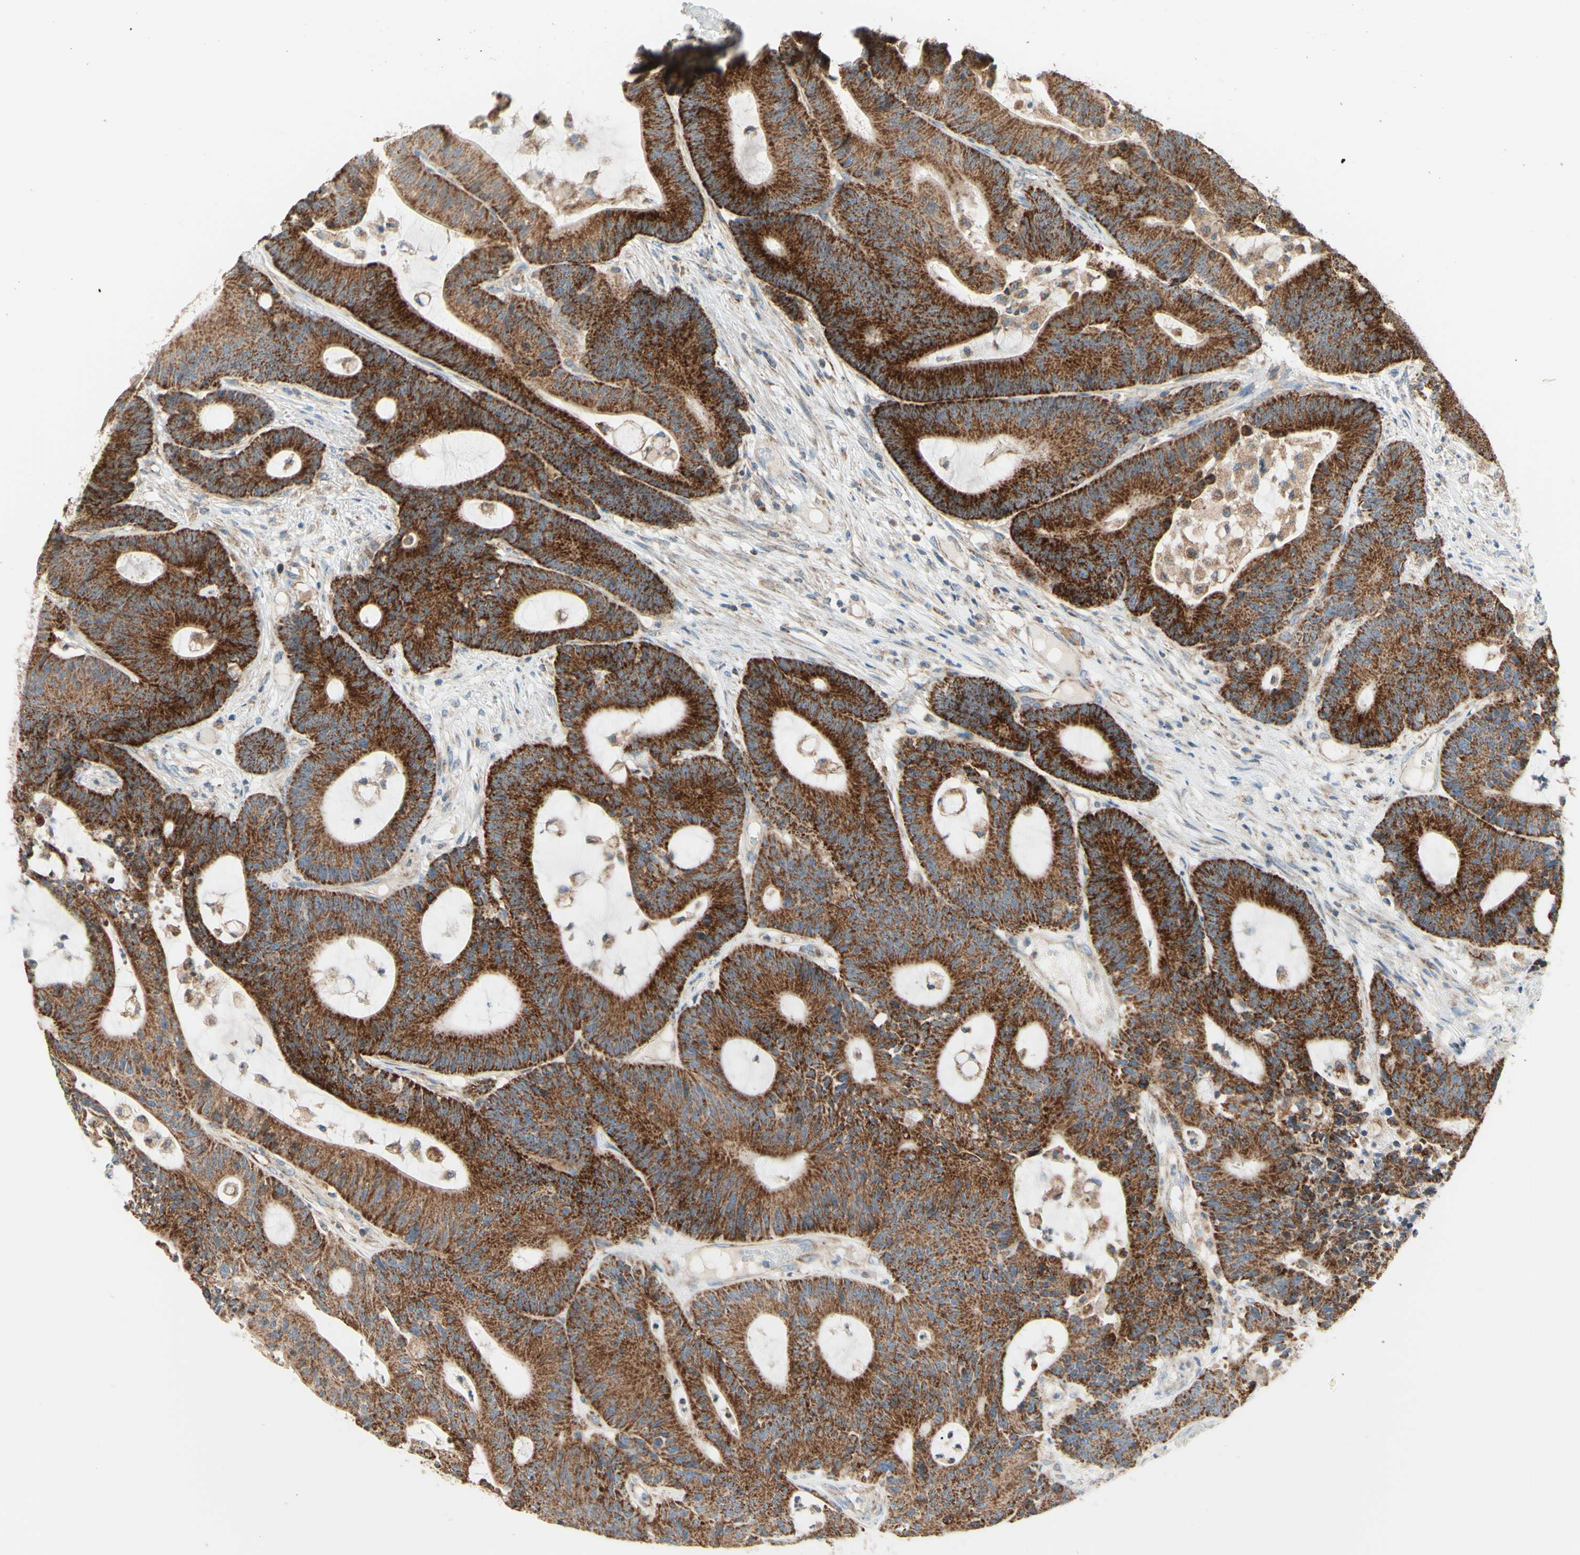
{"staining": {"intensity": "strong", "quantity": ">75%", "location": "cytoplasmic/membranous"}, "tissue": "colorectal cancer", "cell_type": "Tumor cells", "image_type": "cancer", "snomed": [{"axis": "morphology", "description": "Adenocarcinoma, NOS"}, {"axis": "topography", "description": "Colon"}], "caption": "IHC histopathology image of human colorectal cancer (adenocarcinoma) stained for a protein (brown), which demonstrates high levels of strong cytoplasmic/membranous staining in approximately >75% of tumor cells.", "gene": "ARMC10", "patient": {"sex": "female", "age": 84}}